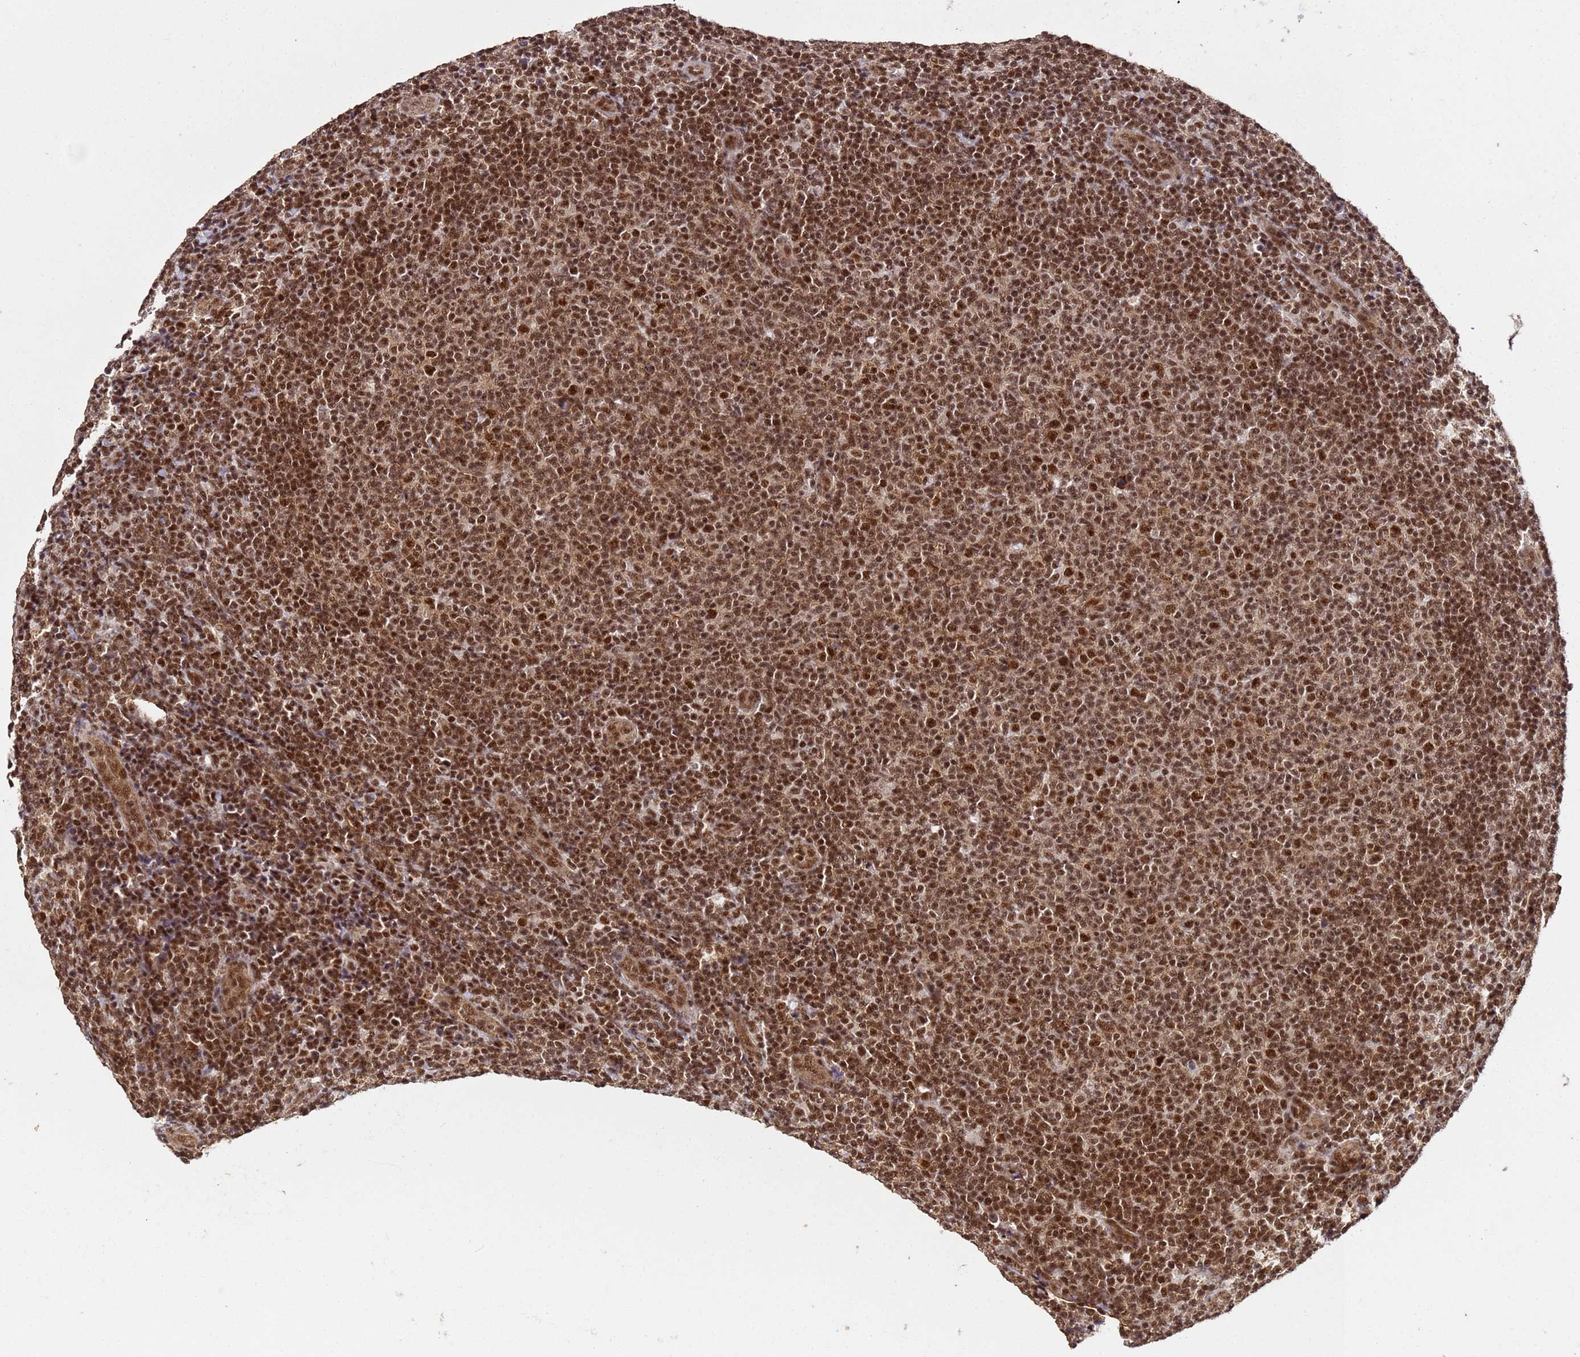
{"staining": {"intensity": "strong", "quantity": ">75%", "location": "nuclear"}, "tissue": "lymphoma", "cell_type": "Tumor cells", "image_type": "cancer", "snomed": [{"axis": "morphology", "description": "Malignant lymphoma, non-Hodgkin's type, Low grade"}, {"axis": "topography", "description": "Lymph node"}], "caption": "Immunohistochemical staining of human malignant lymphoma, non-Hodgkin's type (low-grade) shows strong nuclear protein positivity in about >75% of tumor cells. (Brightfield microscopy of DAB IHC at high magnification).", "gene": "SYF2", "patient": {"sex": "male", "age": 66}}